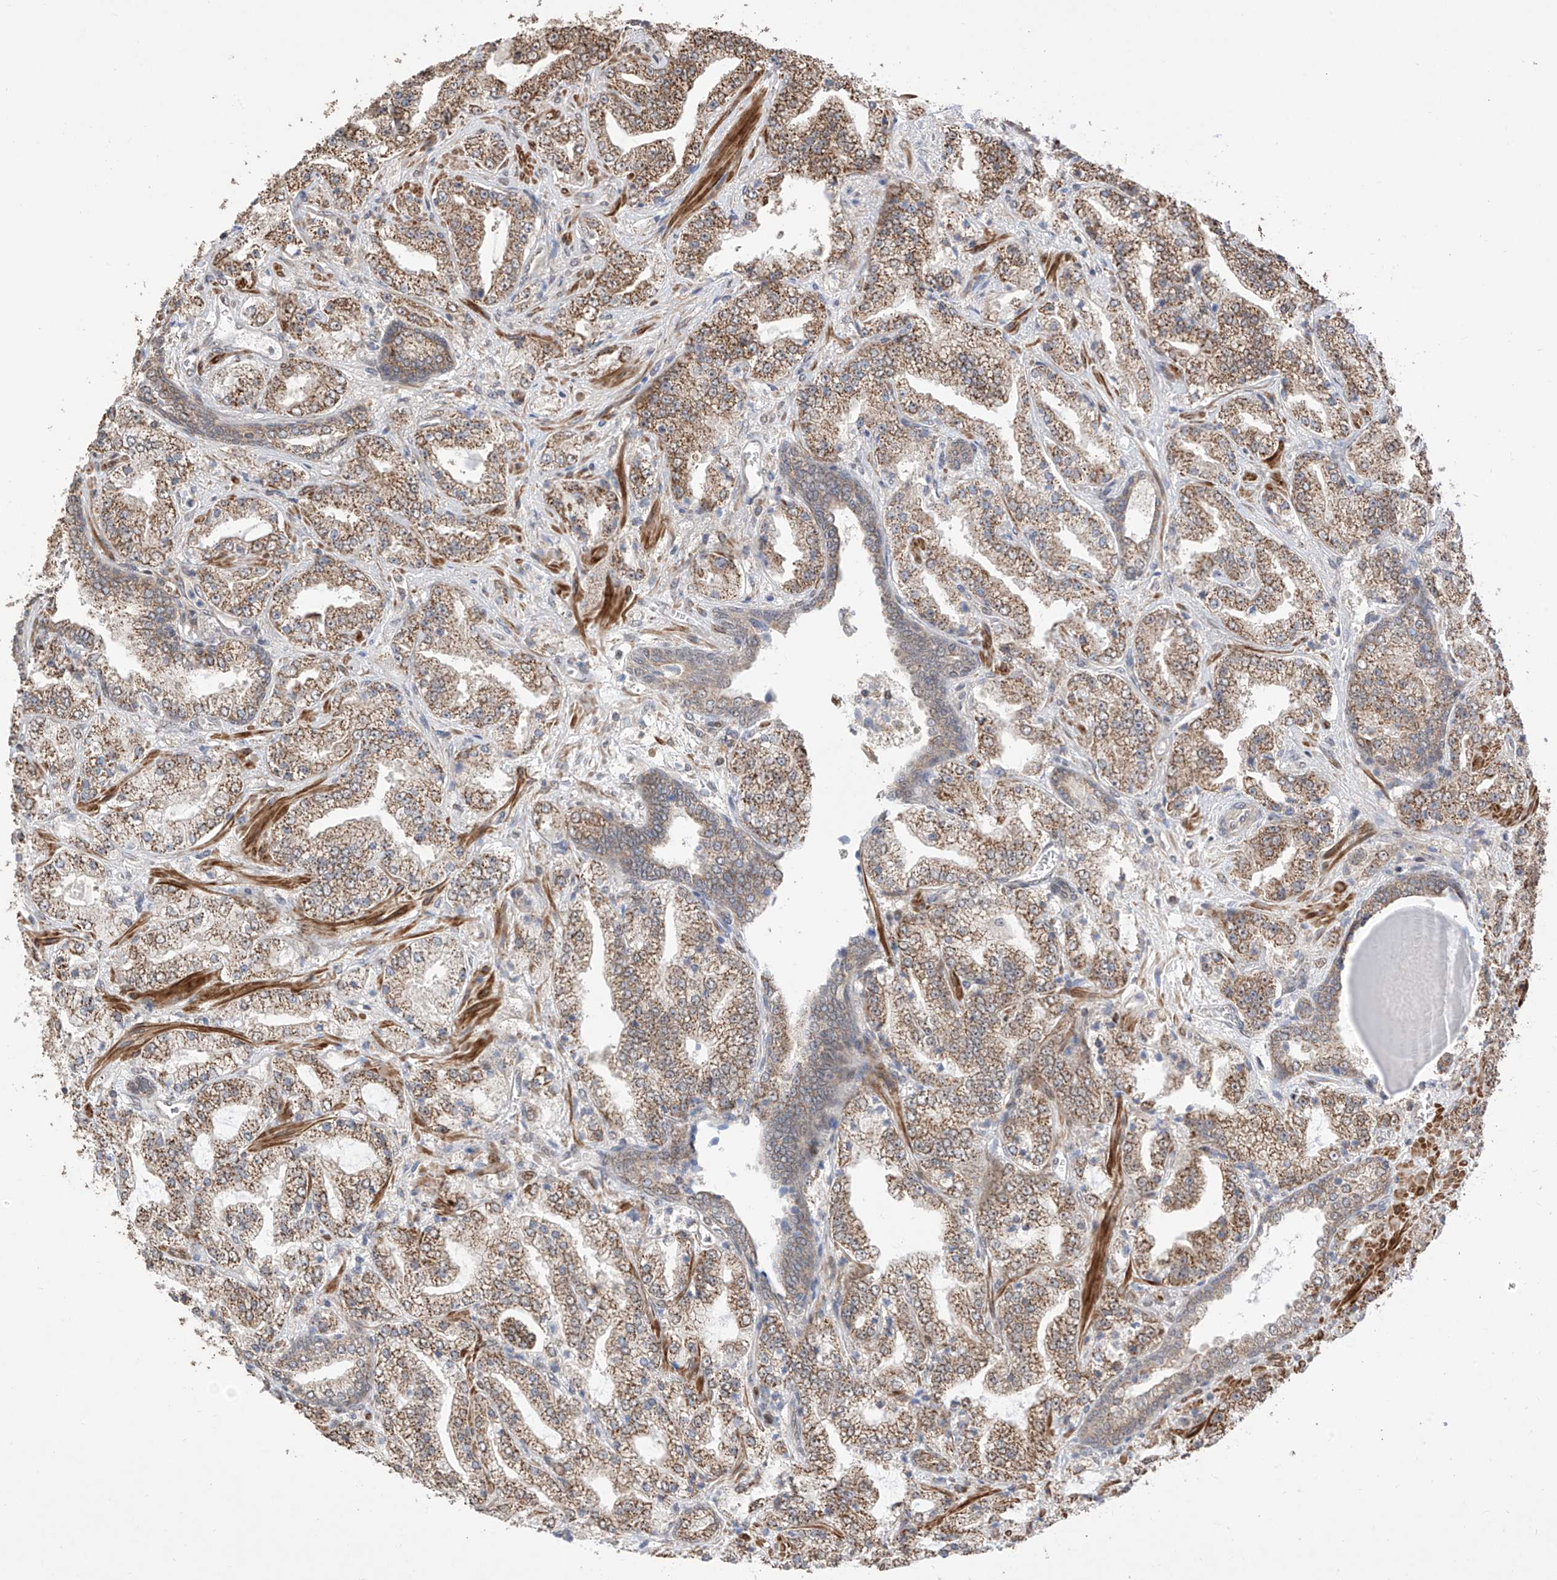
{"staining": {"intensity": "moderate", "quantity": ">75%", "location": "cytoplasmic/membranous"}, "tissue": "prostate cancer", "cell_type": "Tumor cells", "image_type": "cancer", "snomed": [{"axis": "morphology", "description": "Adenocarcinoma, High grade"}, {"axis": "topography", "description": "Prostate"}], "caption": "Protein staining reveals moderate cytoplasmic/membranous staining in about >75% of tumor cells in prostate cancer (high-grade adenocarcinoma). The protein of interest is shown in brown color, while the nuclei are stained blue.", "gene": "LATS1", "patient": {"sex": "male", "age": 64}}